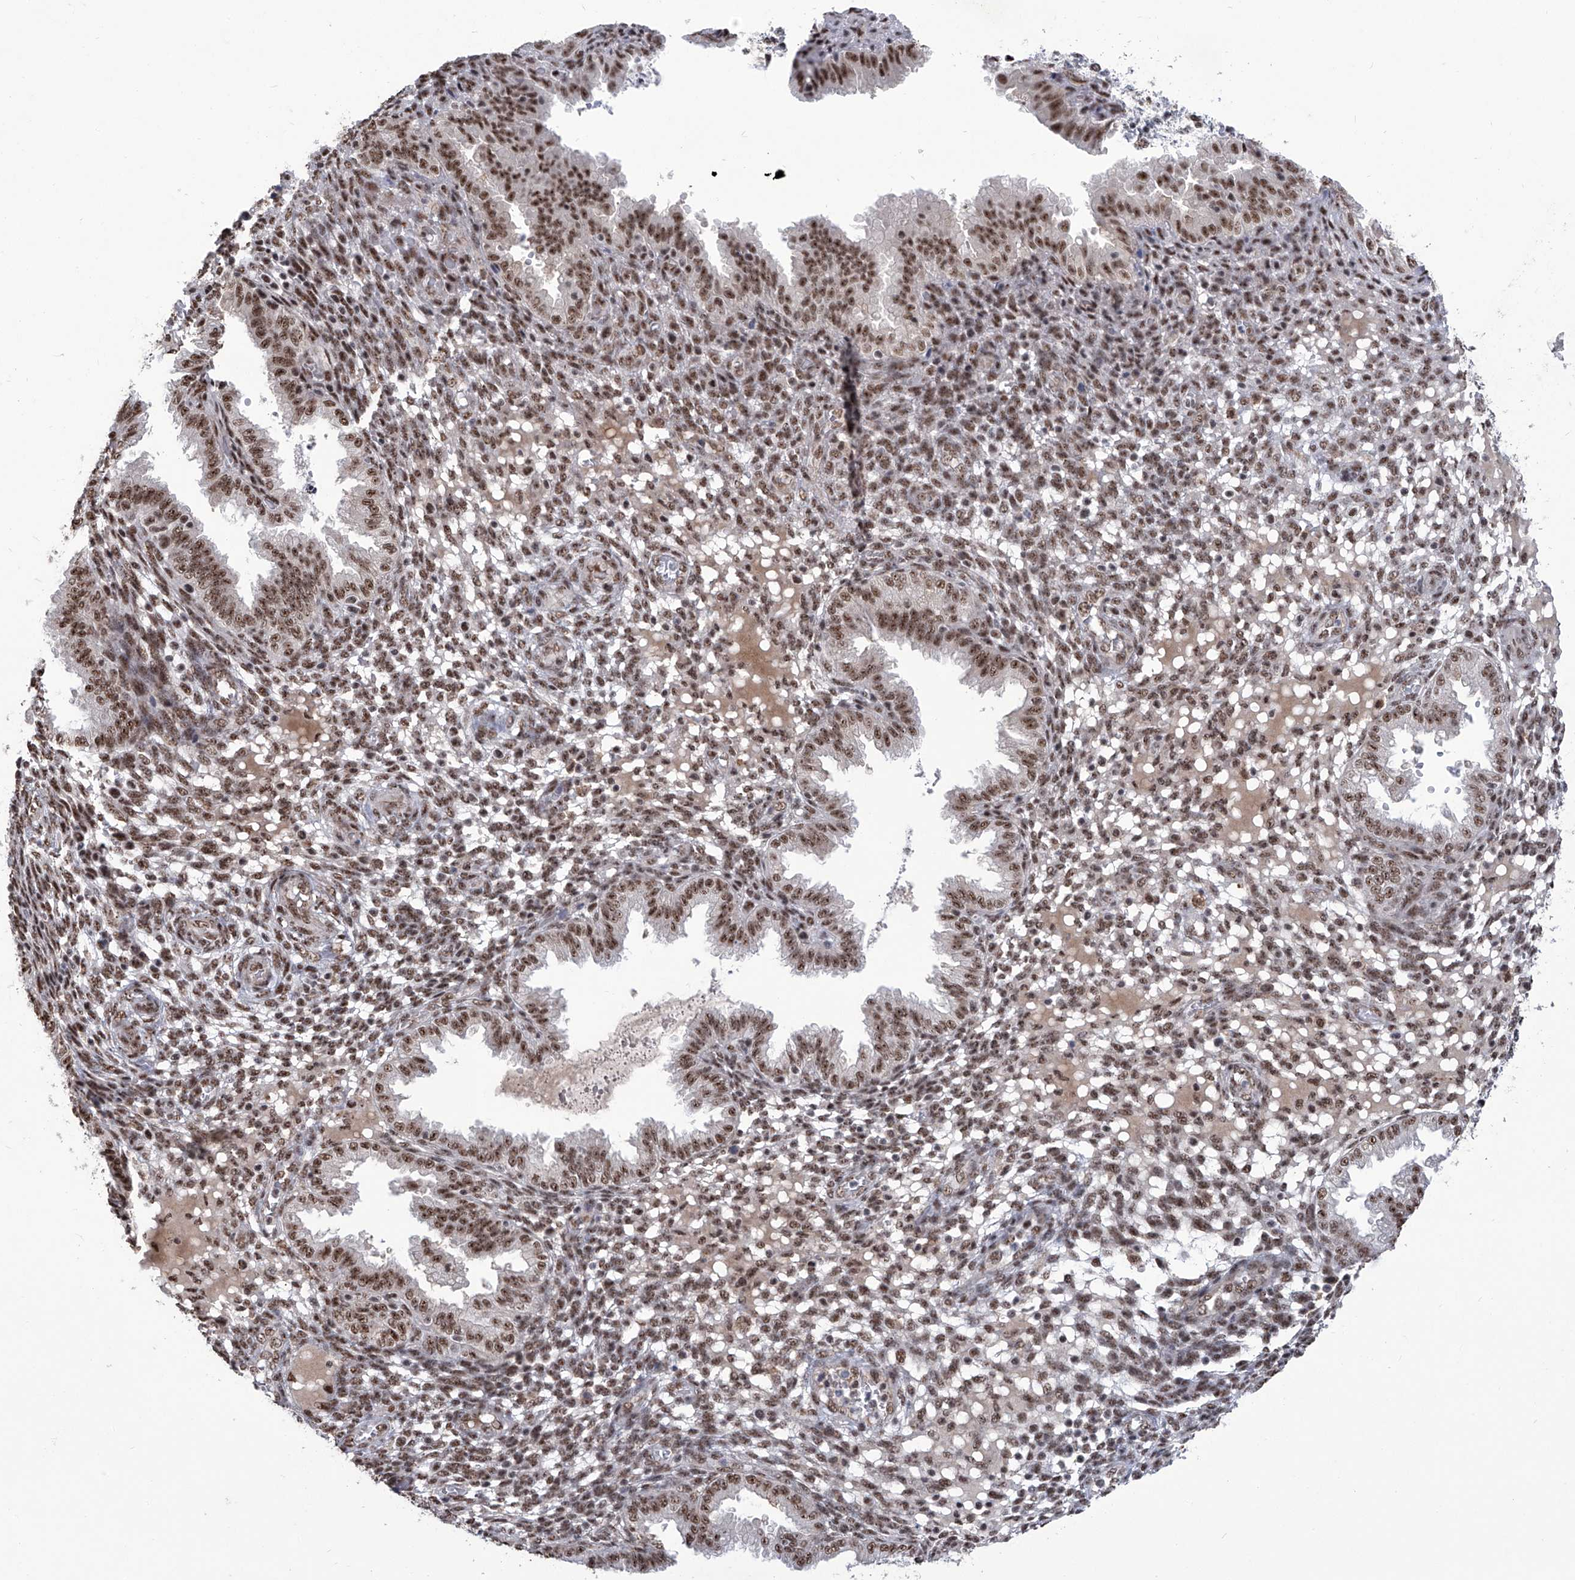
{"staining": {"intensity": "moderate", "quantity": "25%-75%", "location": "nuclear"}, "tissue": "endometrium", "cell_type": "Cells in endometrial stroma", "image_type": "normal", "snomed": [{"axis": "morphology", "description": "Normal tissue, NOS"}, {"axis": "topography", "description": "Endometrium"}], "caption": "Immunohistochemistry (DAB (3,3'-diaminobenzidine)) staining of benign human endometrium demonstrates moderate nuclear protein expression in about 25%-75% of cells in endometrial stroma. Nuclei are stained in blue.", "gene": "FBXL4", "patient": {"sex": "female", "age": 33}}